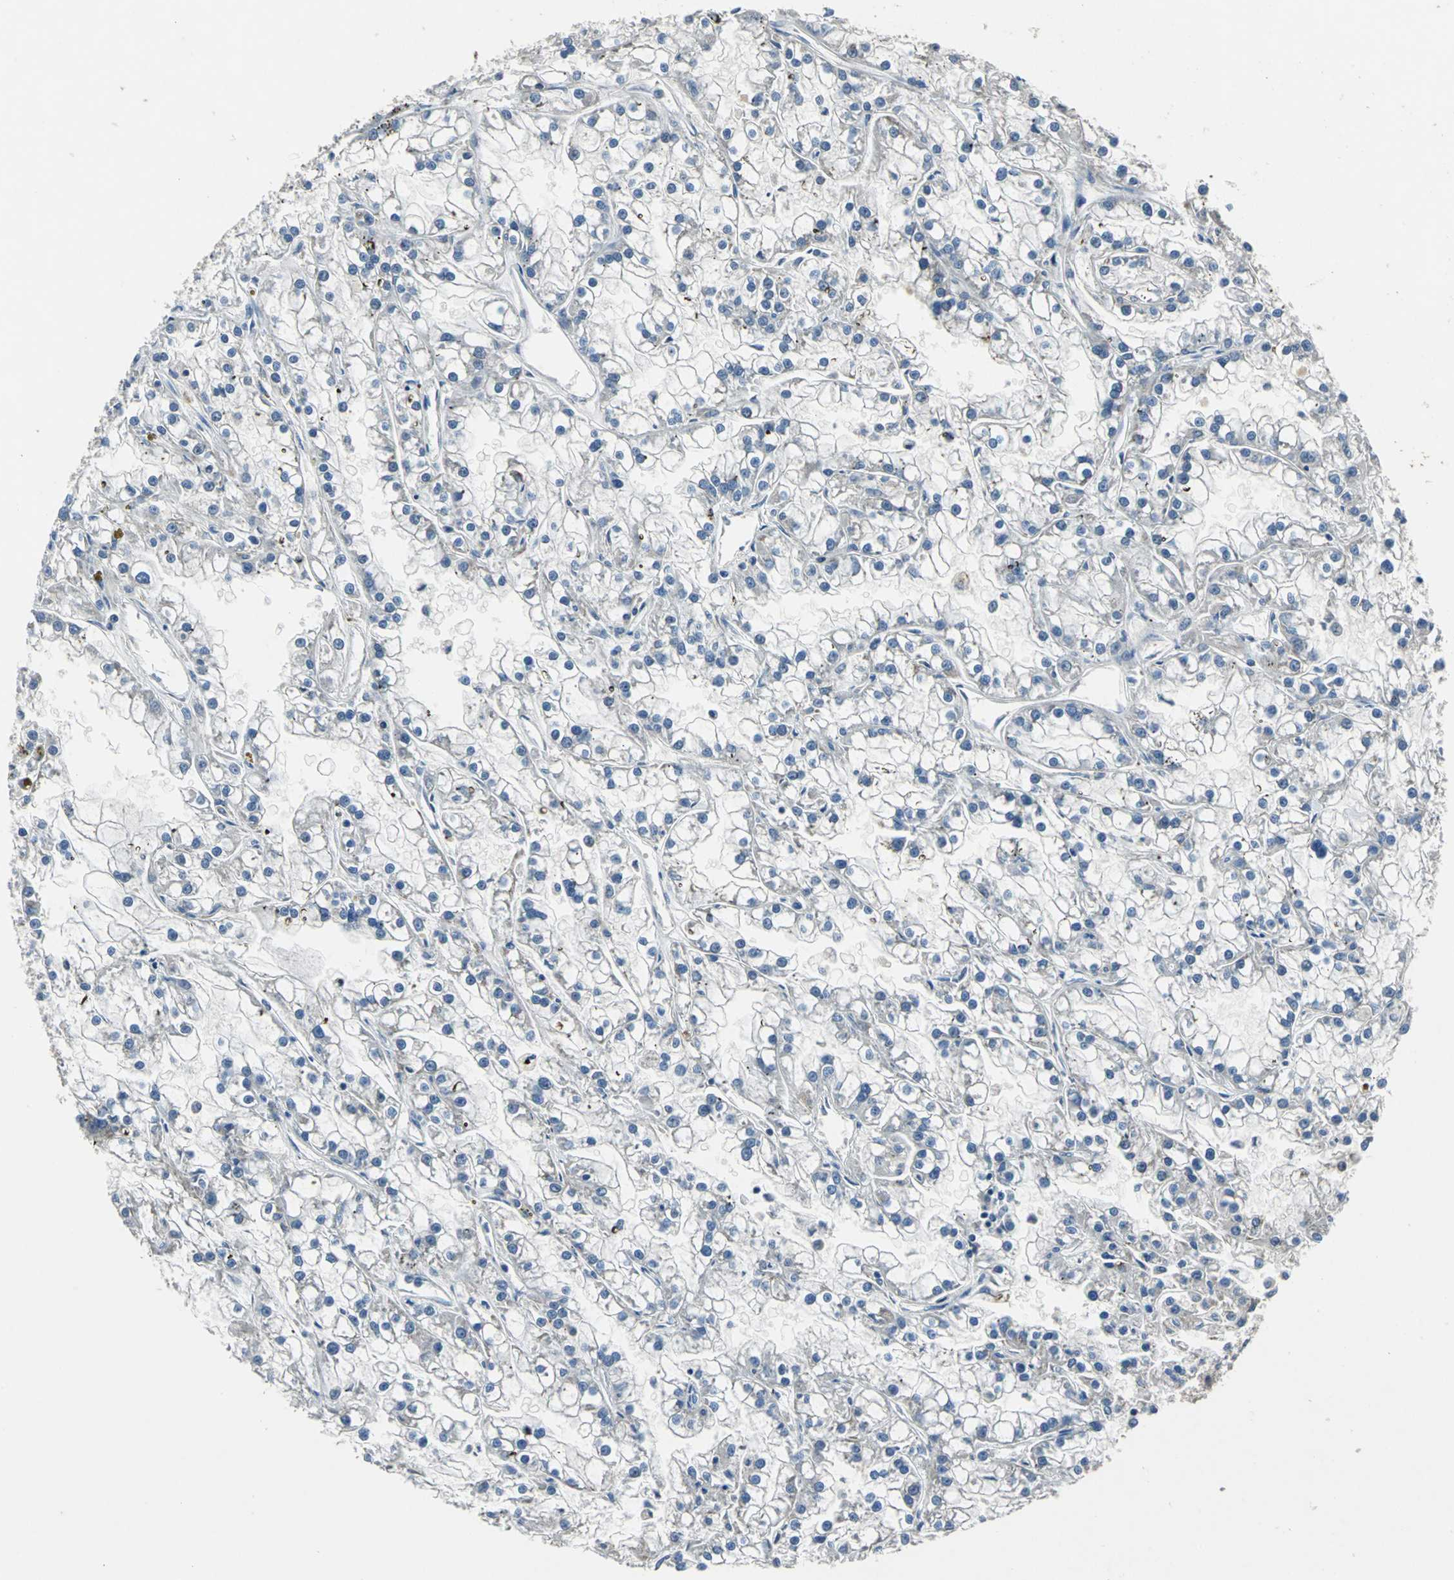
{"staining": {"intensity": "weak", "quantity": "<25%", "location": "cytoplasmic/membranous"}, "tissue": "renal cancer", "cell_type": "Tumor cells", "image_type": "cancer", "snomed": [{"axis": "morphology", "description": "Adenocarcinoma, NOS"}, {"axis": "topography", "description": "Kidney"}], "caption": "The IHC image has no significant positivity in tumor cells of renal cancer tissue.", "gene": "JADE3", "patient": {"sex": "female", "age": 52}}